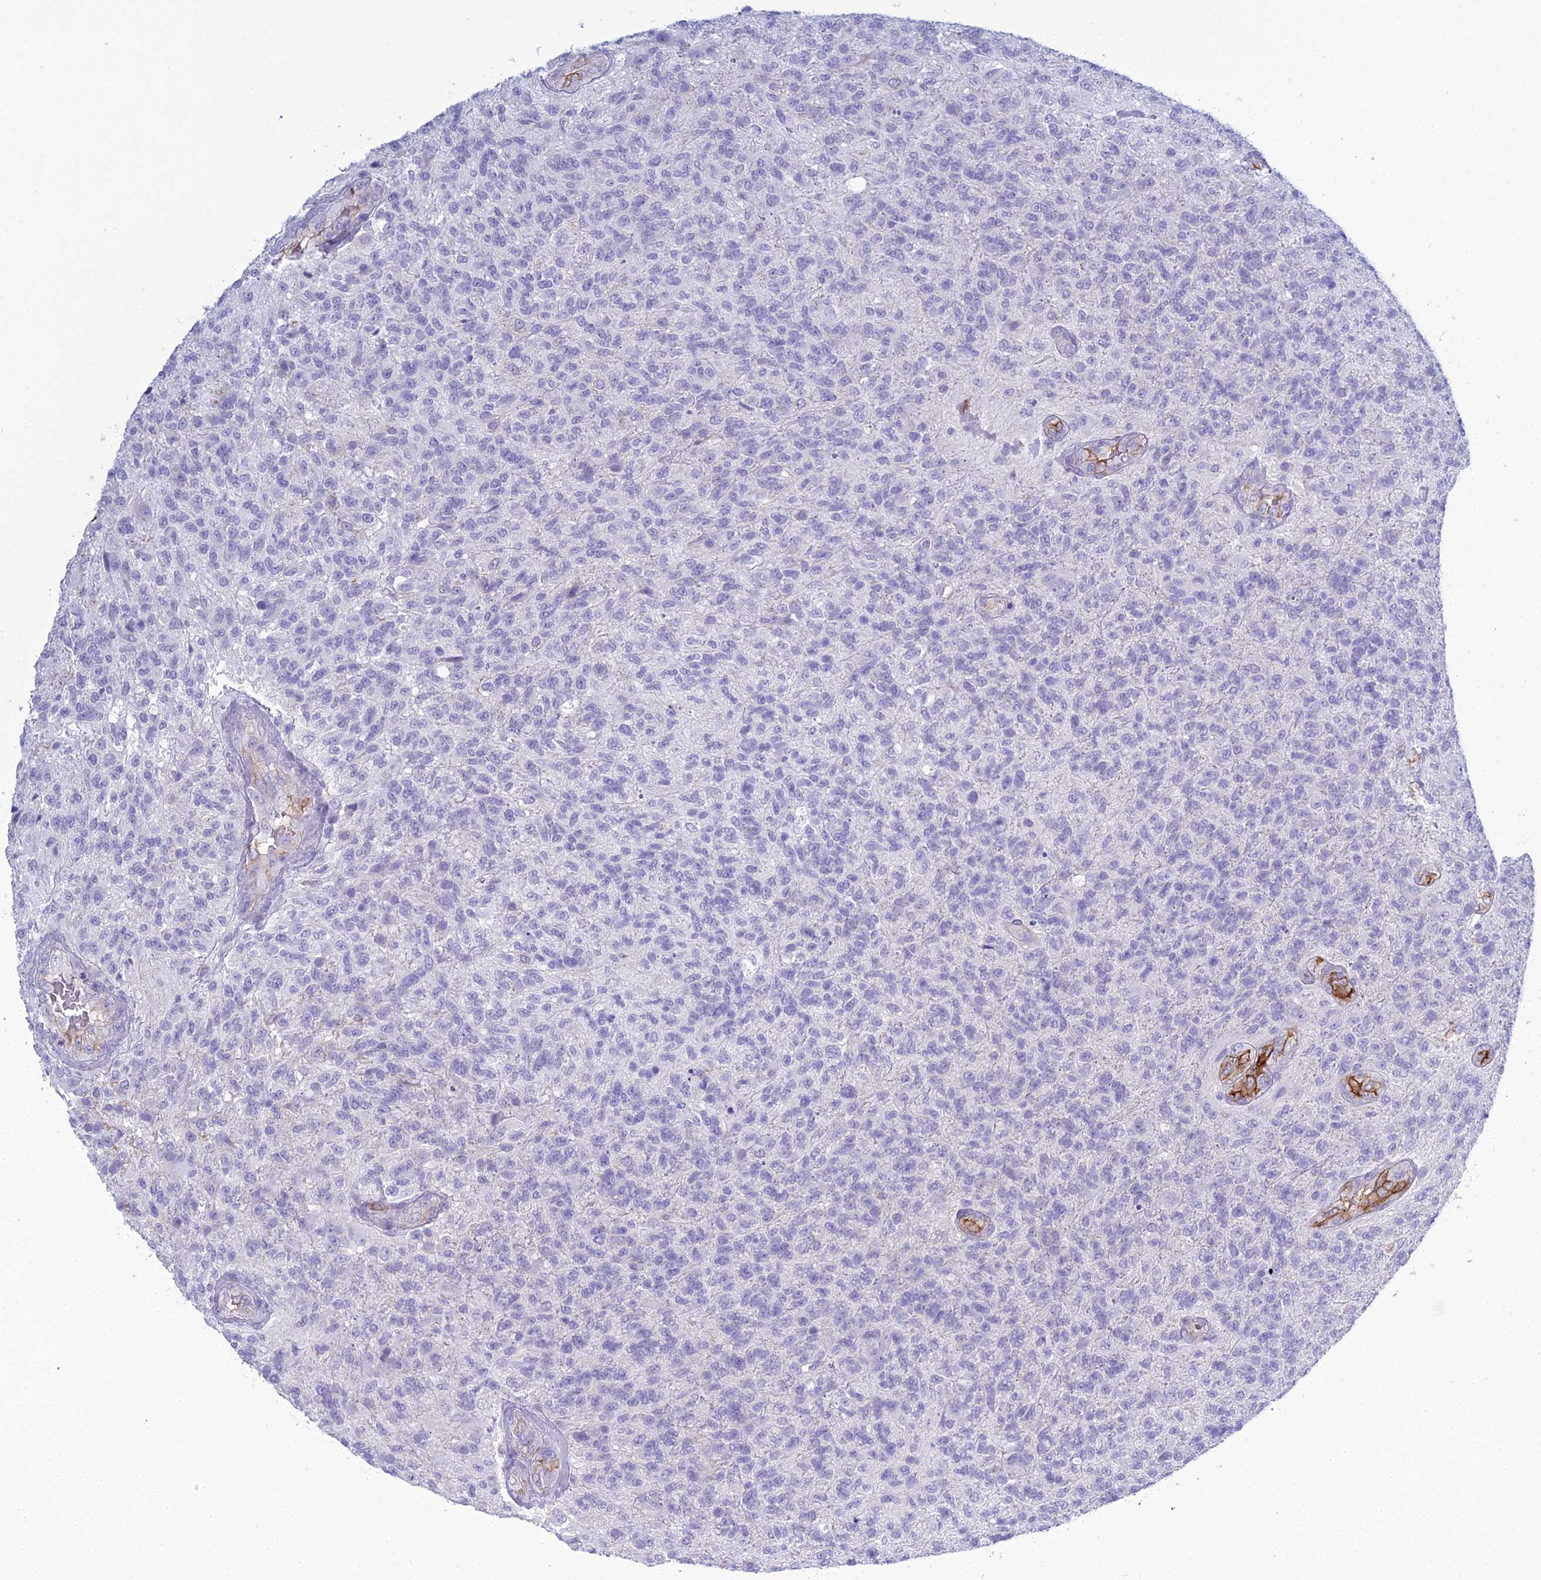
{"staining": {"intensity": "negative", "quantity": "none", "location": "none"}, "tissue": "glioma", "cell_type": "Tumor cells", "image_type": "cancer", "snomed": [{"axis": "morphology", "description": "Glioma, malignant, High grade"}, {"axis": "topography", "description": "Brain"}], "caption": "This image is of malignant glioma (high-grade) stained with immunohistochemistry (IHC) to label a protein in brown with the nuclei are counter-stained blue. There is no positivity in tumor cells. The staining is performed using DAB brown chromogen with nuclei counter-stained in using hematoxylin.", "gene": "ACE", "patient": {"sex": "male", "age": 56}}